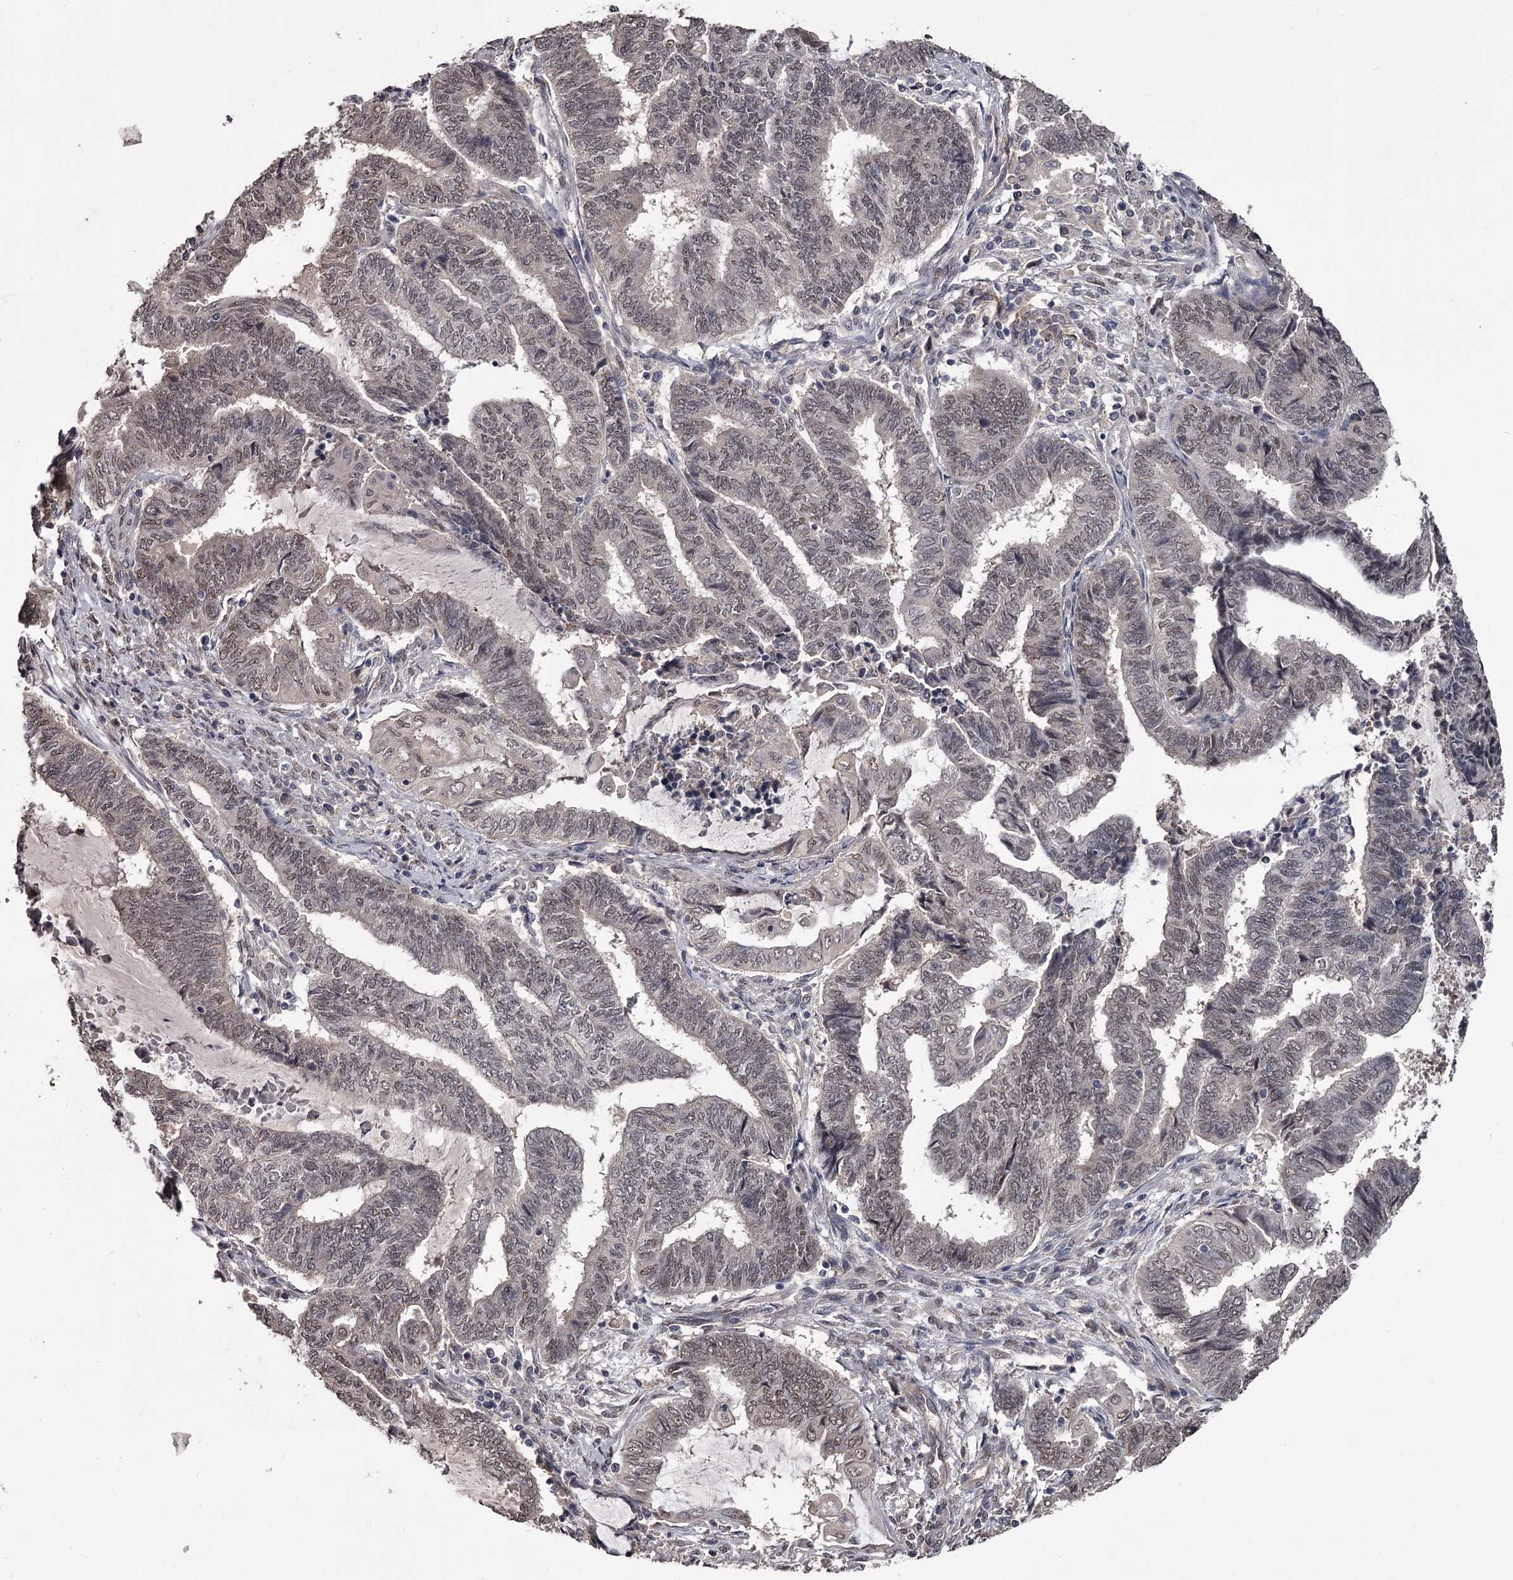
{"staining": {"intensity": "weak", "quantity": ">75%", "location": "nuclear"}, "tissue": "endometrial cancer", "cell_type": "Tumor cells", "image_type": "cancer", "snomed": [{"axis": "morphology", "description": "Adenocarcinoma, NOS"}, {"axis": "topography", "description": "Uterus"}, {"axis": "topography", "description": "Endometrium"}], "caption": "Tumor cells reveal weak nuclear positivity in about >75% of cells in endometrial adenocarcinoma. The protein is shown in brown color, while the nuclei are stained blue.", "gene": "PRPF40B", "patient": {"sex": "female", "age": 70}}